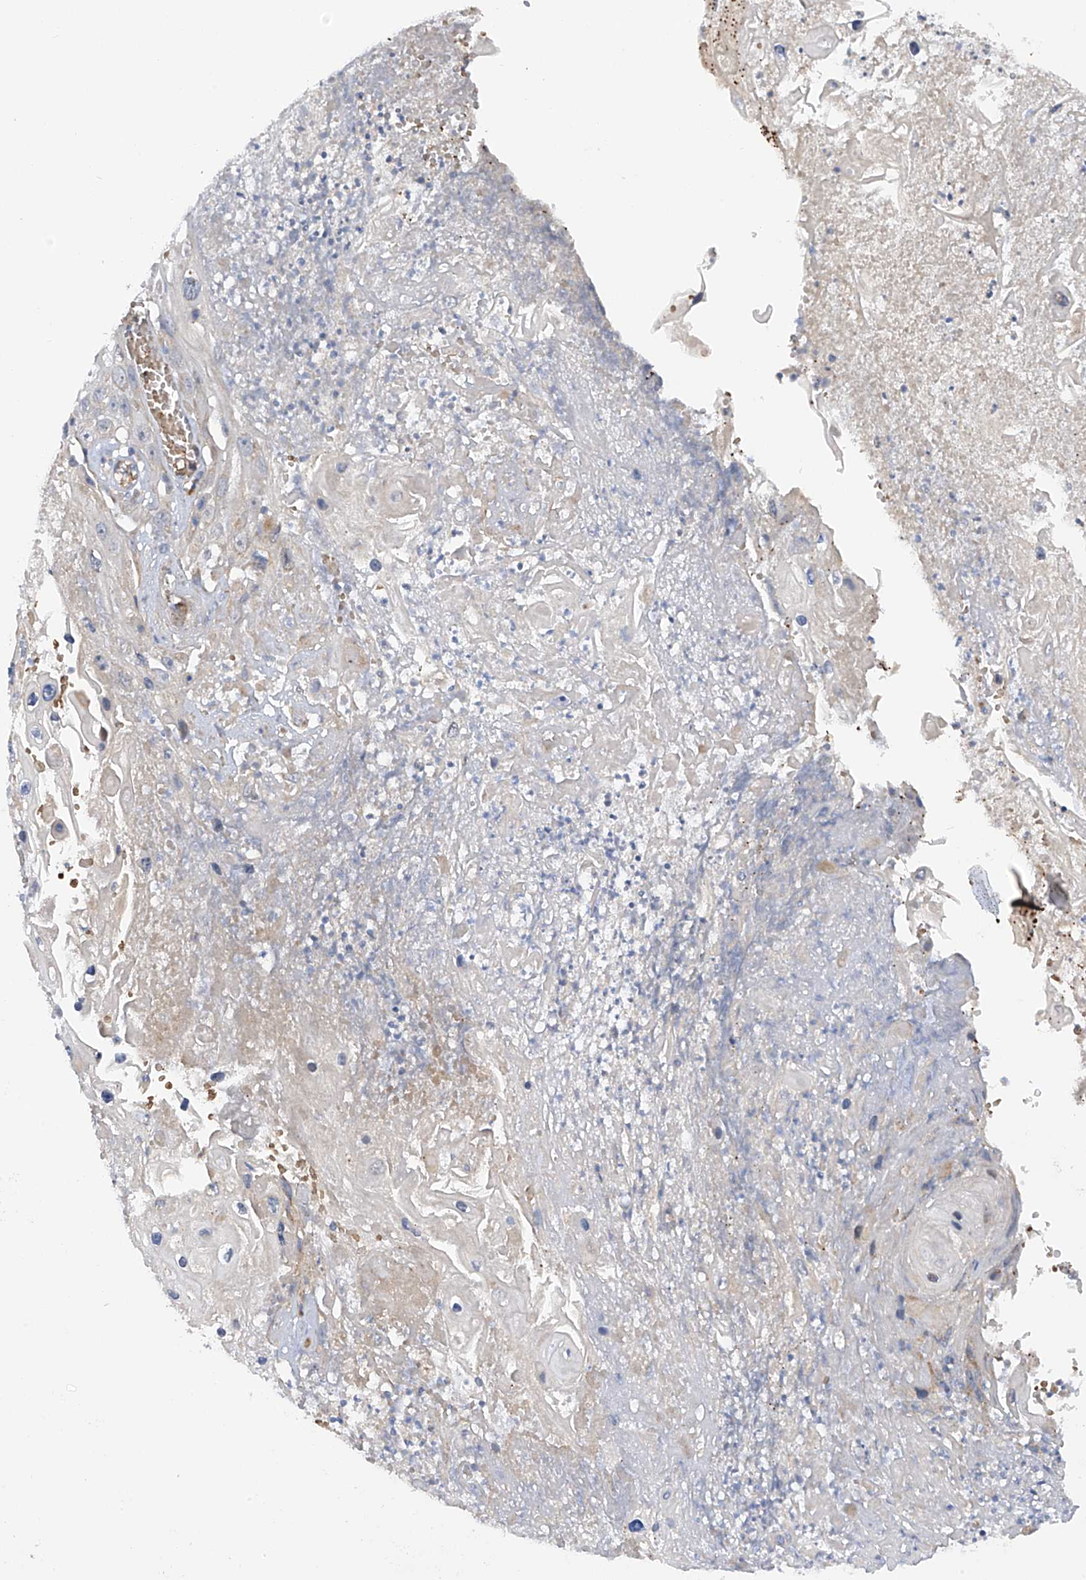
{"staining": {"intensity": "negative", "quantity": "none", "location": "none"}, "tissue": "skin cancer", "cell_type": "Tumor cells", "image_type": "cancer", "snomed": [{"axis": "morphology", "description": "Squamous cell carcinoma, NOS"}, {"axis": "topography", "description": "Skin"}], "caption": "Skin squamous cell carcinoma was stained to show a protein in brown. There is no significant positivity in tumor cells. (DAB (3,3'-diaminobenzidine) immunohistochemistry (IHC) with hematoxylin counter stain).", "gene": "METTL18", "patient": {"sex": "male", "age": 55}}